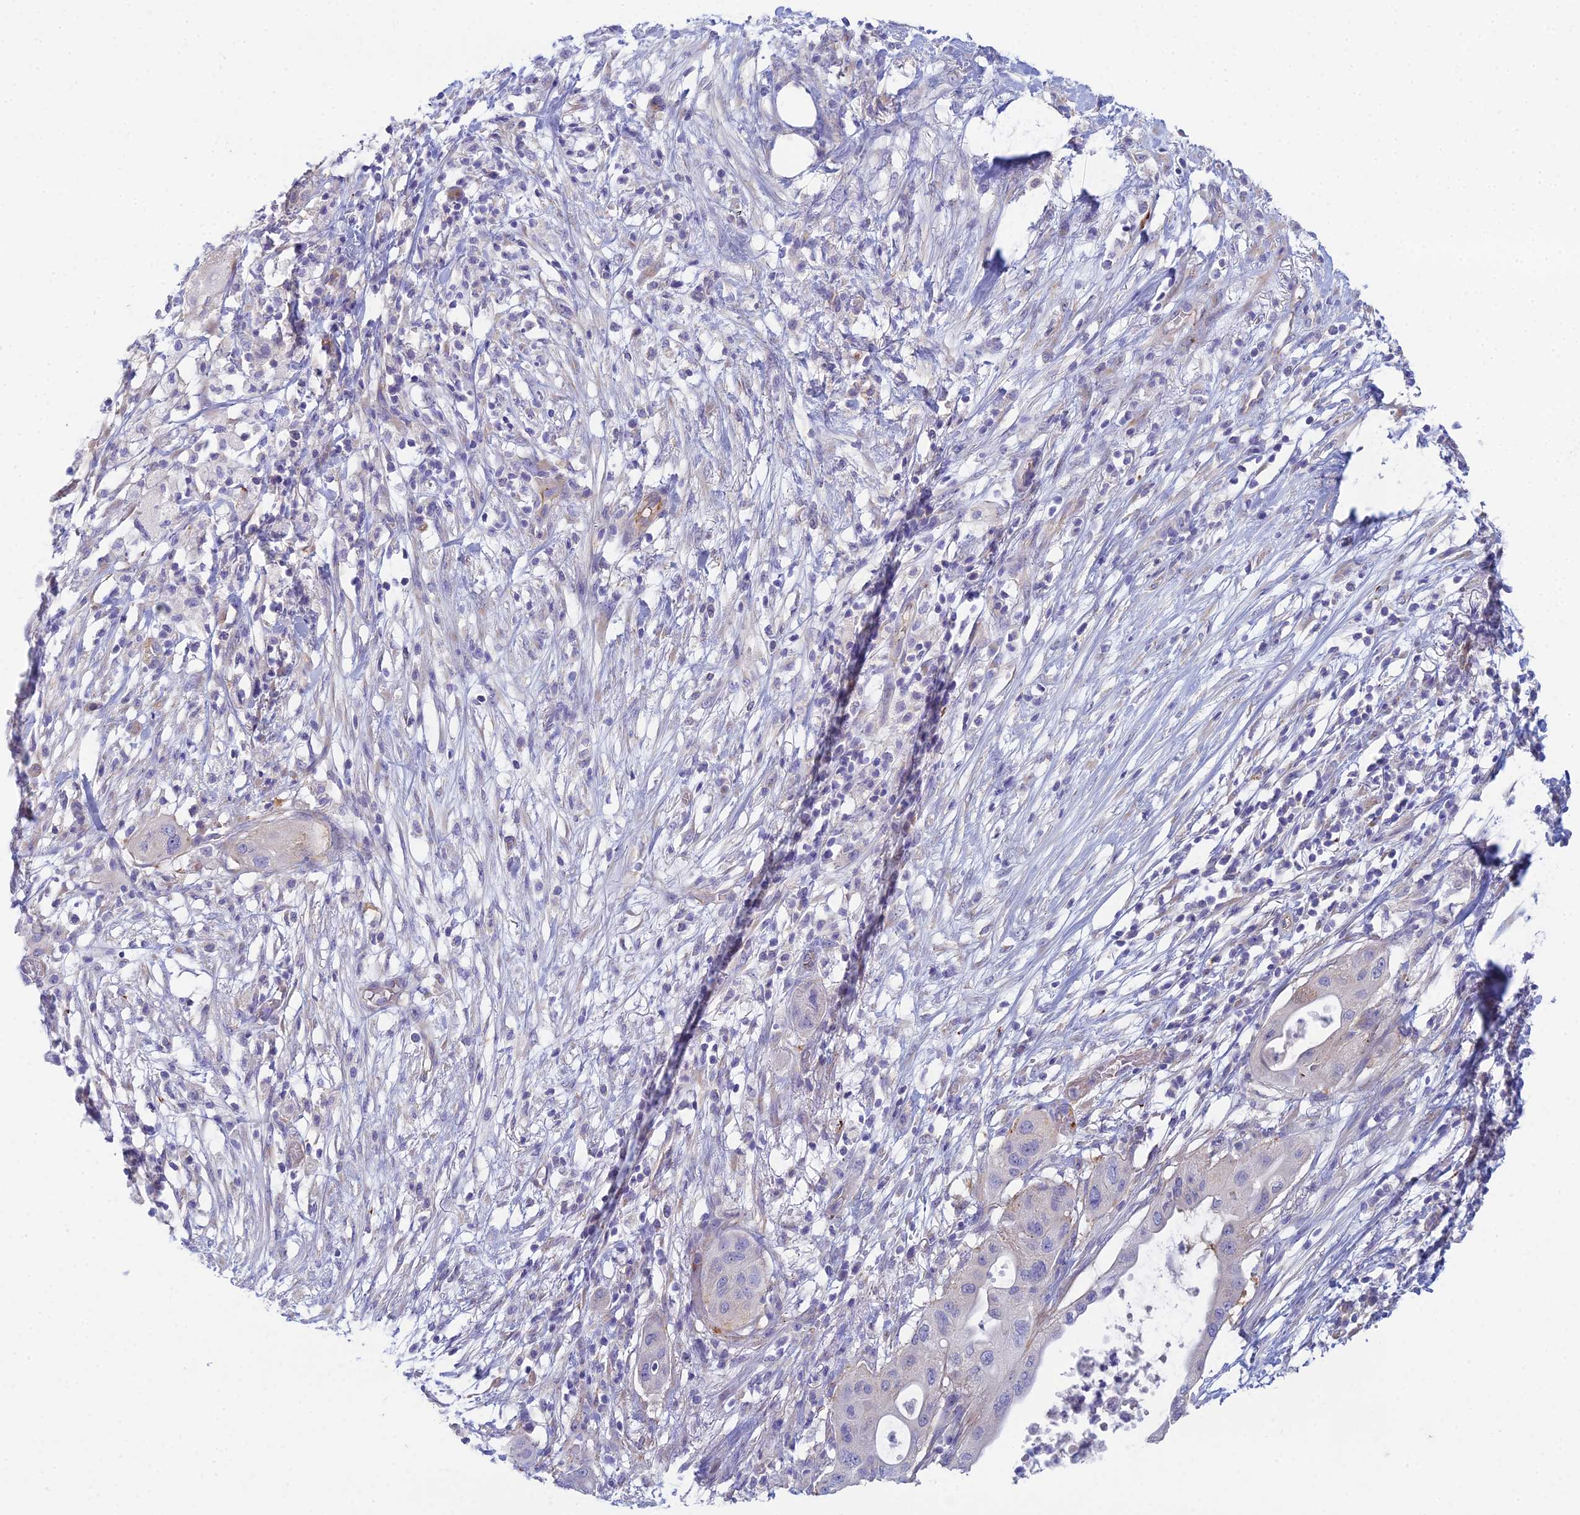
{"staining": {"intensity": "negative", "quantity": "none", "location": "none"}, "tissue": "pancreatic cancer", "cell_type": "Tumor cells", "image_type": "cancer", "snomed": [{"axis": "morphology", "description": "Adenocarcinoma, NOS"}, {"axis": "topography", "description": "Pancreas"}], "caption": "A photomicrograph of pancreatic cancer (adenocarcinoma) stained for a protein displays no brown staining in tumor cells.", "gene": "ZNF564", "patient": {"sex": "male", "age": 68}}